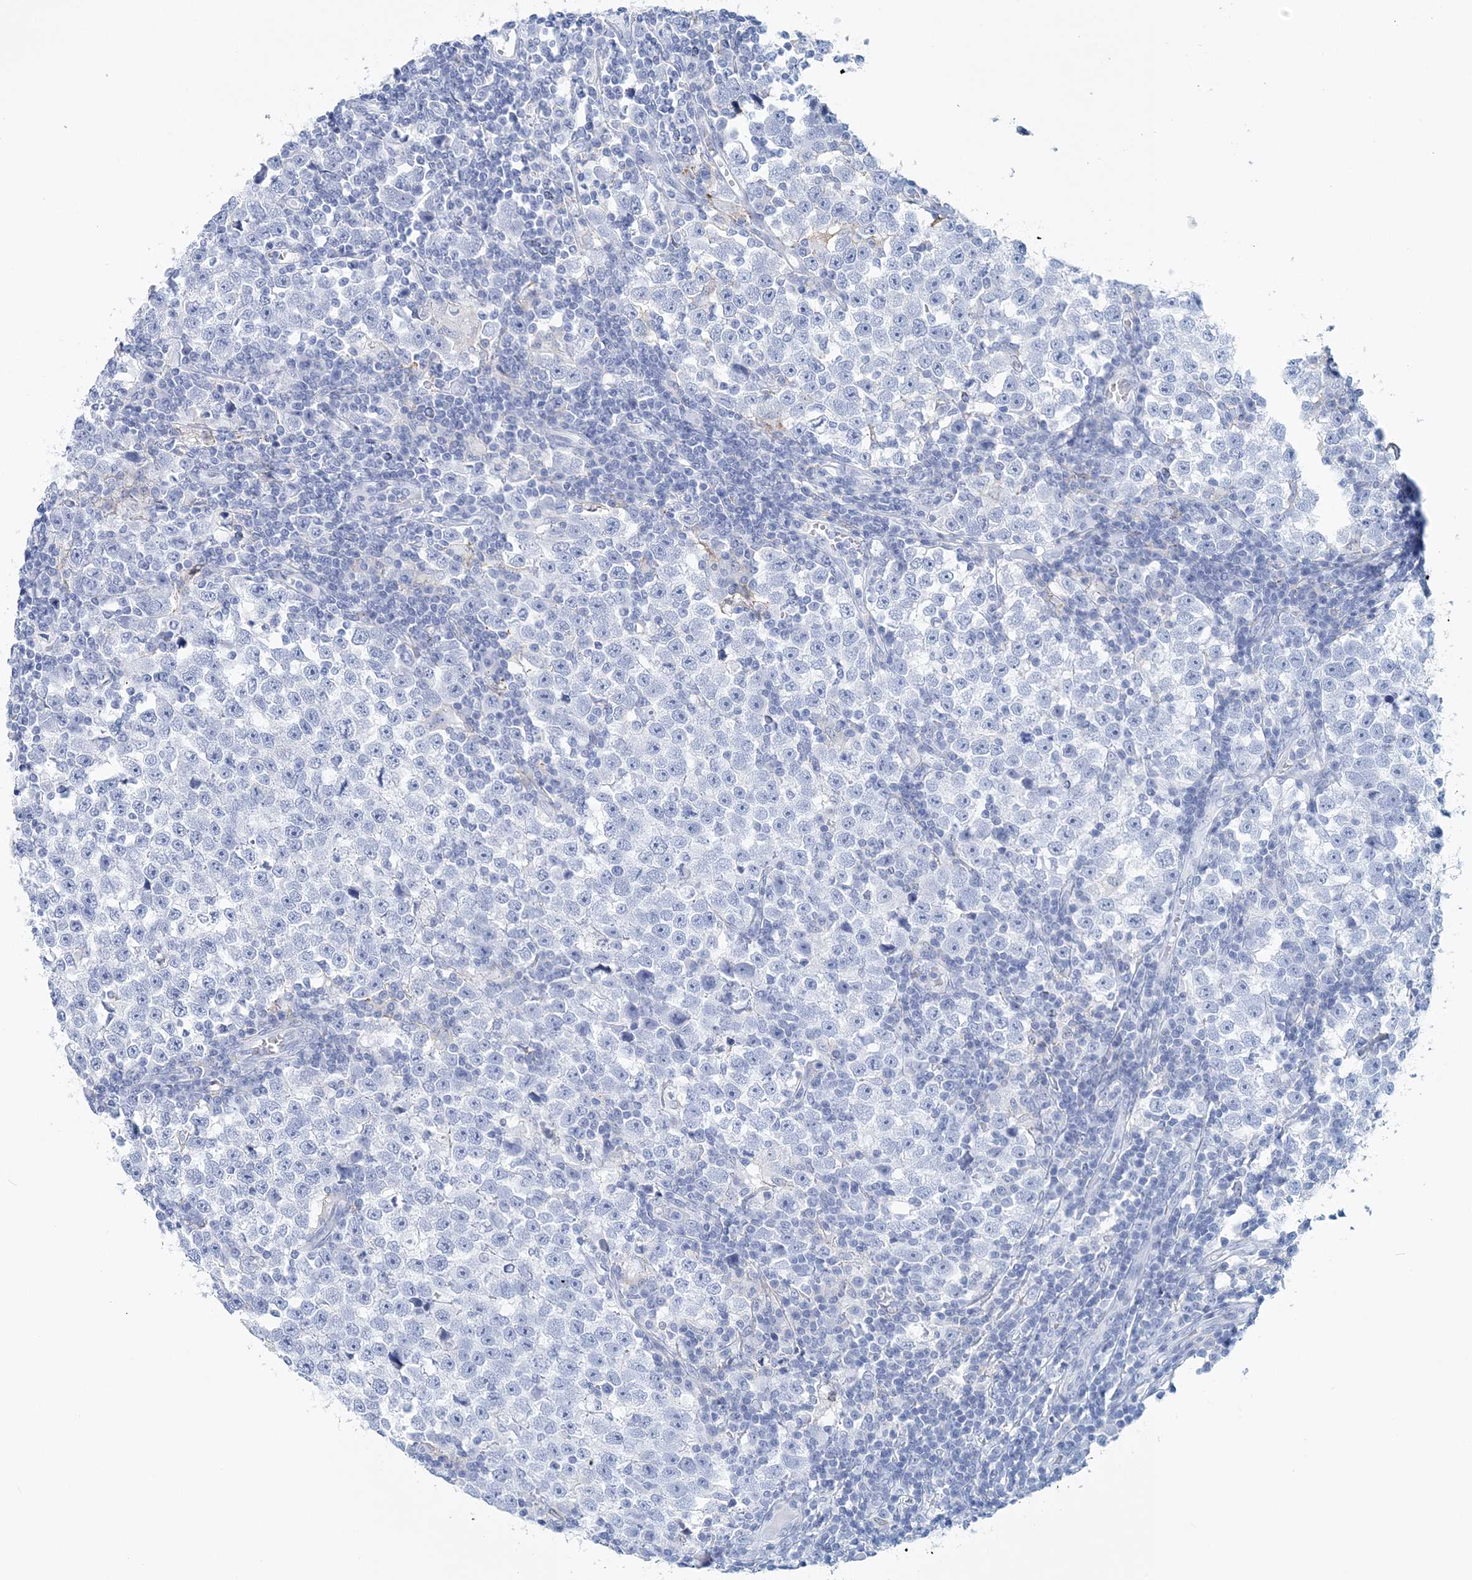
{"staining": {"intensity": "negative", "quantity": "none", "location": "none"}, "tissue": "testis cancer", "cell_type": "Tumor cells", "image_type": "cancer", "snomed": [{"axis": "morphology", "description": "Normal tissue, NOS"}, {"axis": "morphology", "description": "Seminoma, NOS"}, {"axis": "topography", "description": "Testis"}], "caption": "A high-resolution photomicrograph shows immunohistochemistry (IHC) staining of testis cancer (seminoma), which demonstrates no significant staining in tumor cells.", "gene": "NKX6-1", "patient": {"sex": "male", "age": 43}}